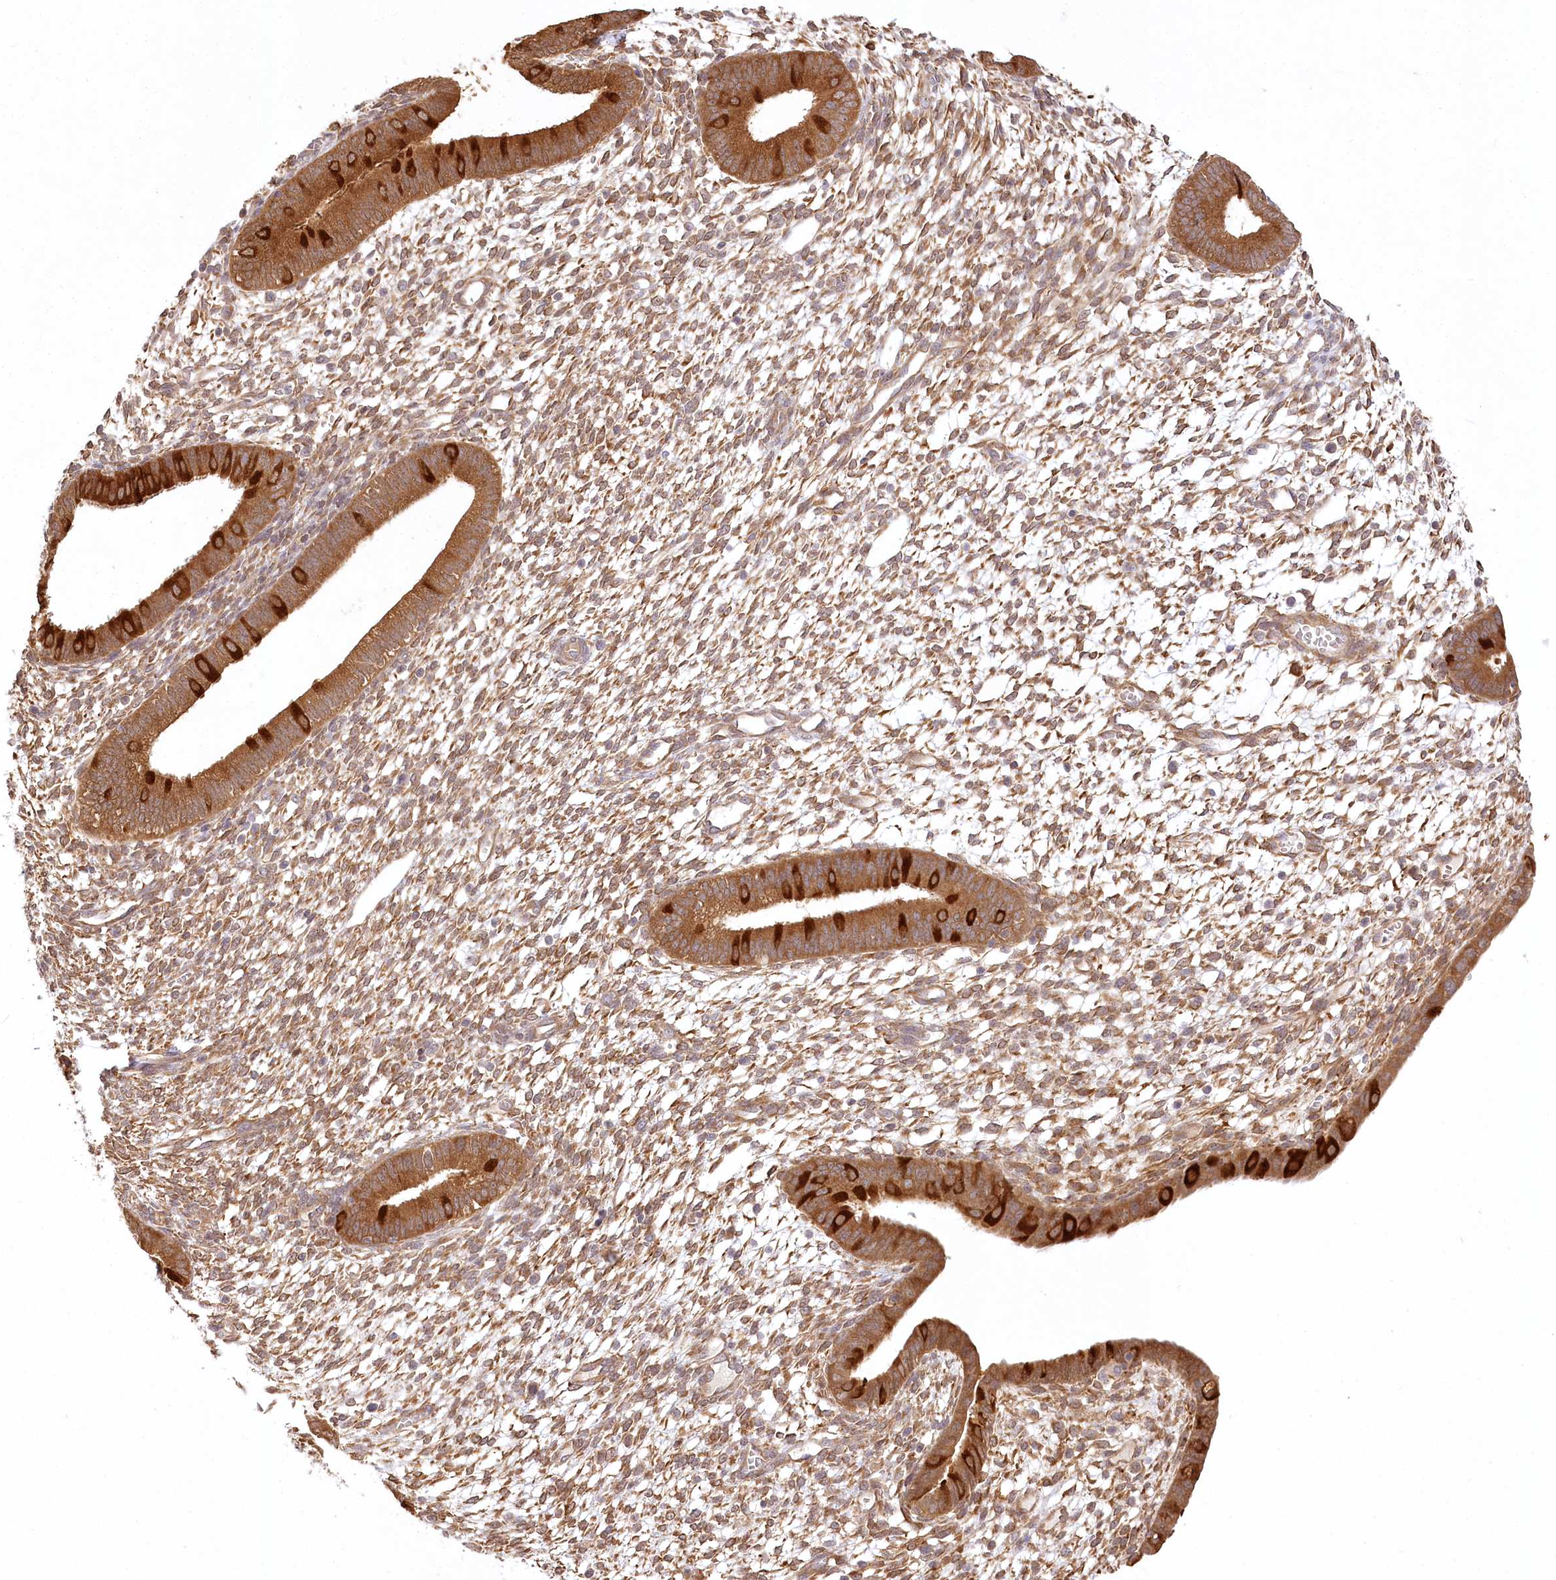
{"staining": {"intensity": "moderate", "quantity": ">75%", "location": "cytoplasmic/membranous"}, "tissue": "endometrium", "cell_type": "Cells in endometrial stroma", "image_type": "normal", "snomed": [{"axis": "morphology", "description": "Normal tissue, NOS"}, {"axis": "topography", "description": "Endometrium"}], "caption": "An IHC micrograph of benign tissue is shown. Protein staining in brown labels moderate cytoplasmic/membranous positivity in endometrium within cells in endometrial stroma.", "gene": "INPP4B", "patient": {"sex": "female", "age": 46}}